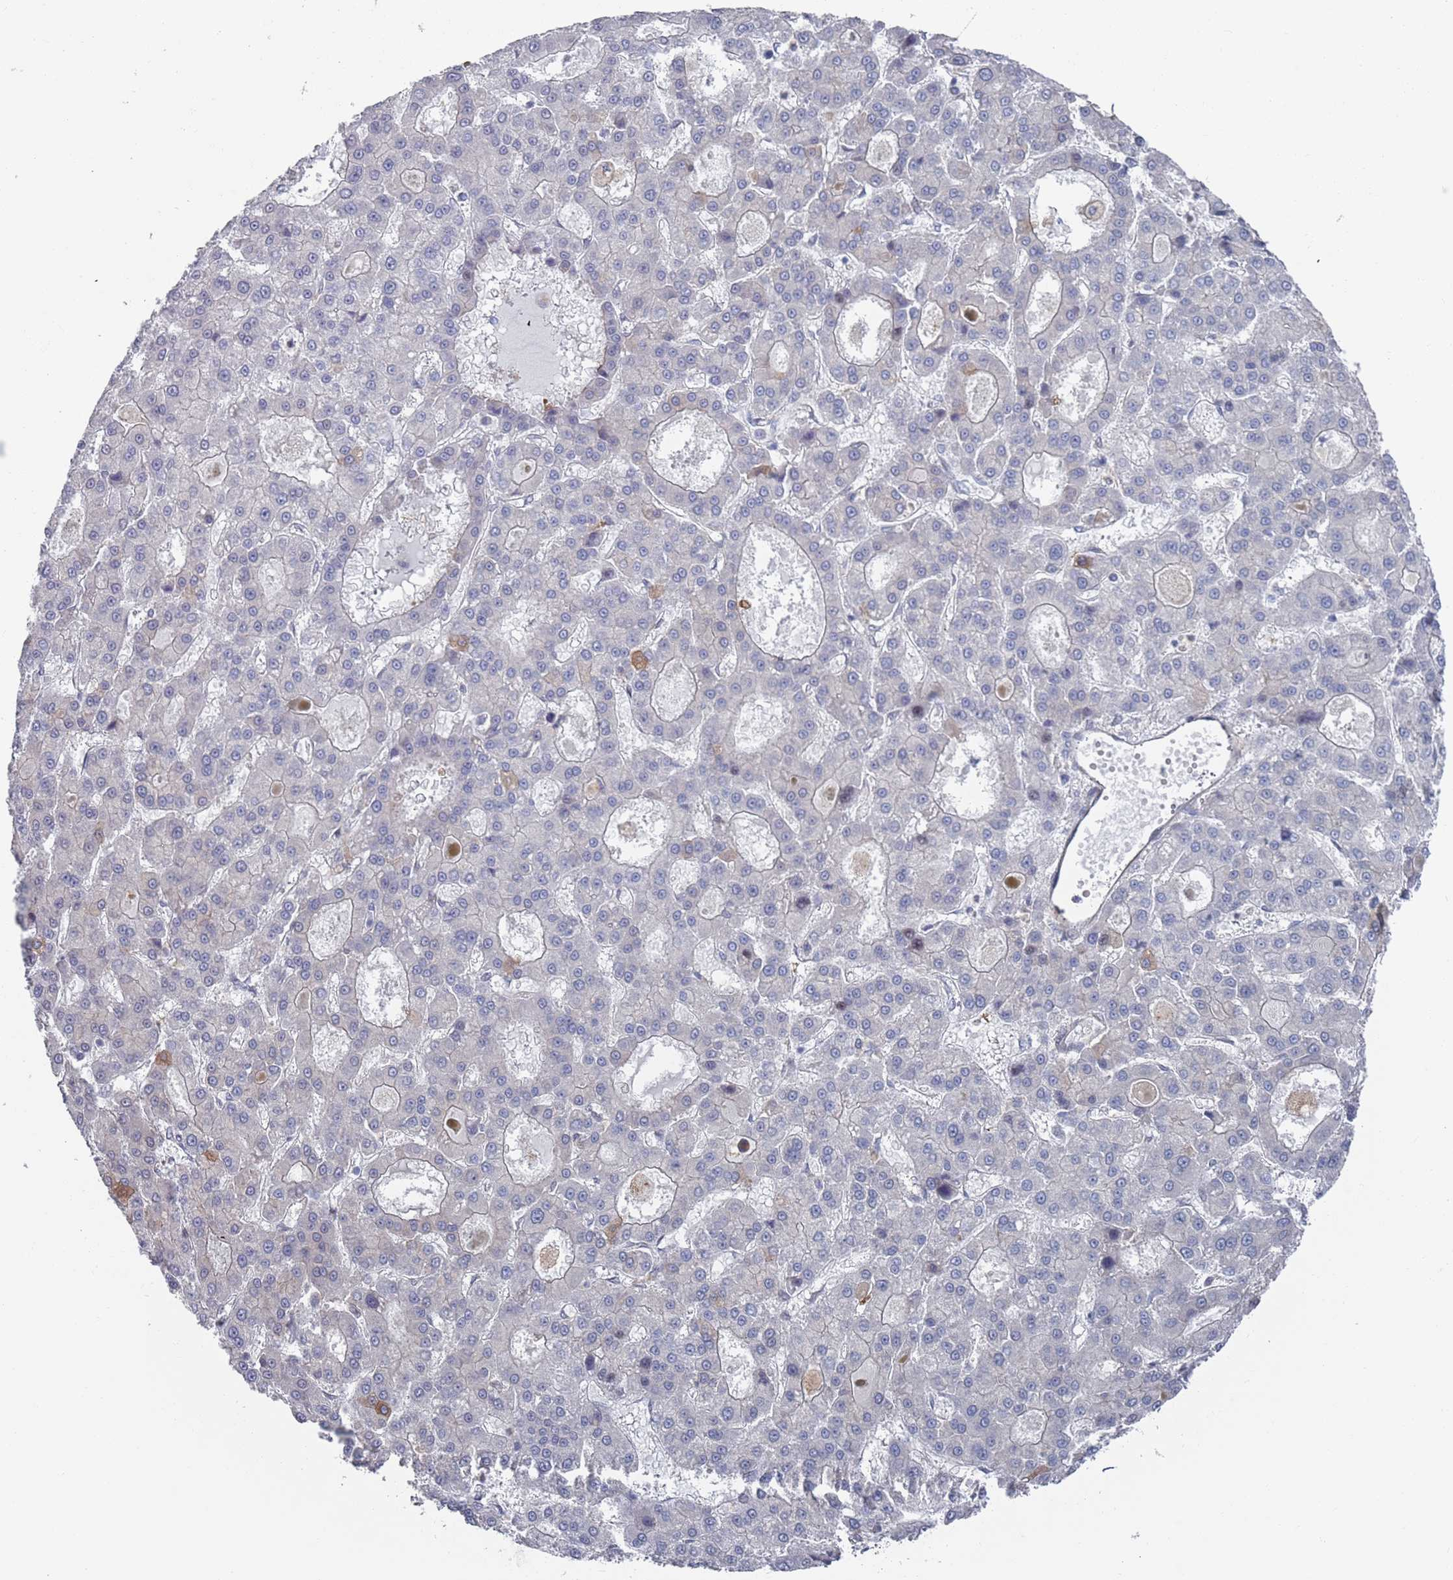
{"staining": {"intensity": "negative", "quantity": "none", "location": "none"}, "tissue": "liver cancer", "cell_type": "Tumor cells", "image_type": "cancer", "snomed": [{"axis": "morphology", "description": "Carcinoma, Hepatocellular, NOS"}, {"axis": "topography", "description": "Liver"}], "caption": "IHC of liver cancer reveals no expression in tumor cells.", "gene": "DGKD", "patient": {"sex": "male", "age": 70}}